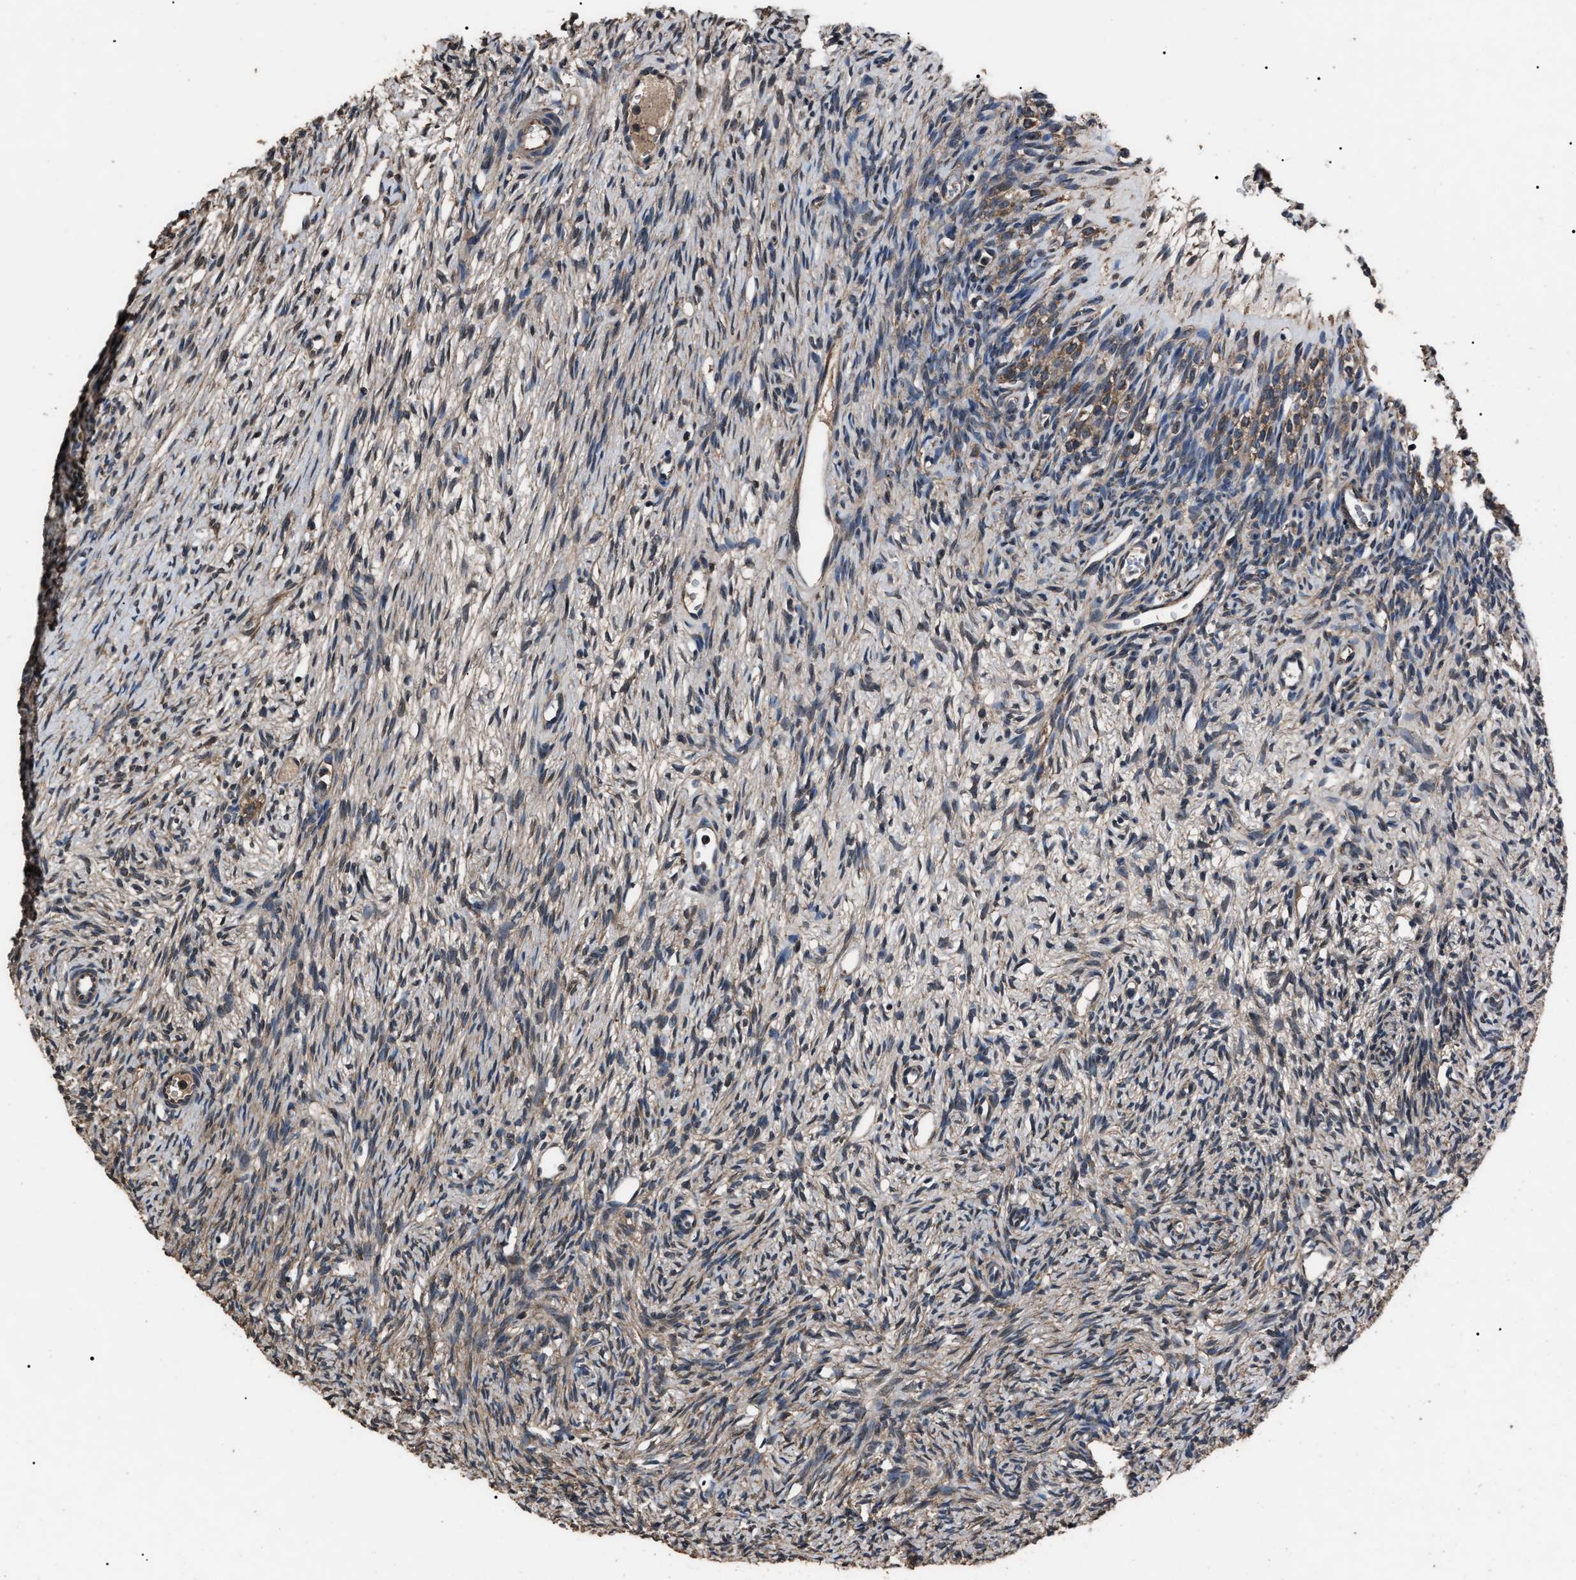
{"staining": {"intensity": "weak", "quantity": "25%-75%", "location": "cytoplasmic/membranous"}, "tissue": "ovary", "cell_type": "Follicle cells", "image_type": "normal", "snomed": [{"axis": "morphology", "description": "Normal tissue, NOS"}, {"axis": "topography", "description": "Ovary"}], "caption": "Human ovary stained for a protein (brown) exhibits weak cytoplasmic/membranous positive expression in approximately 25%-75% of follicle cells.", "gene": "RNF216", "patient": {"sex": "female", "age": 33}}